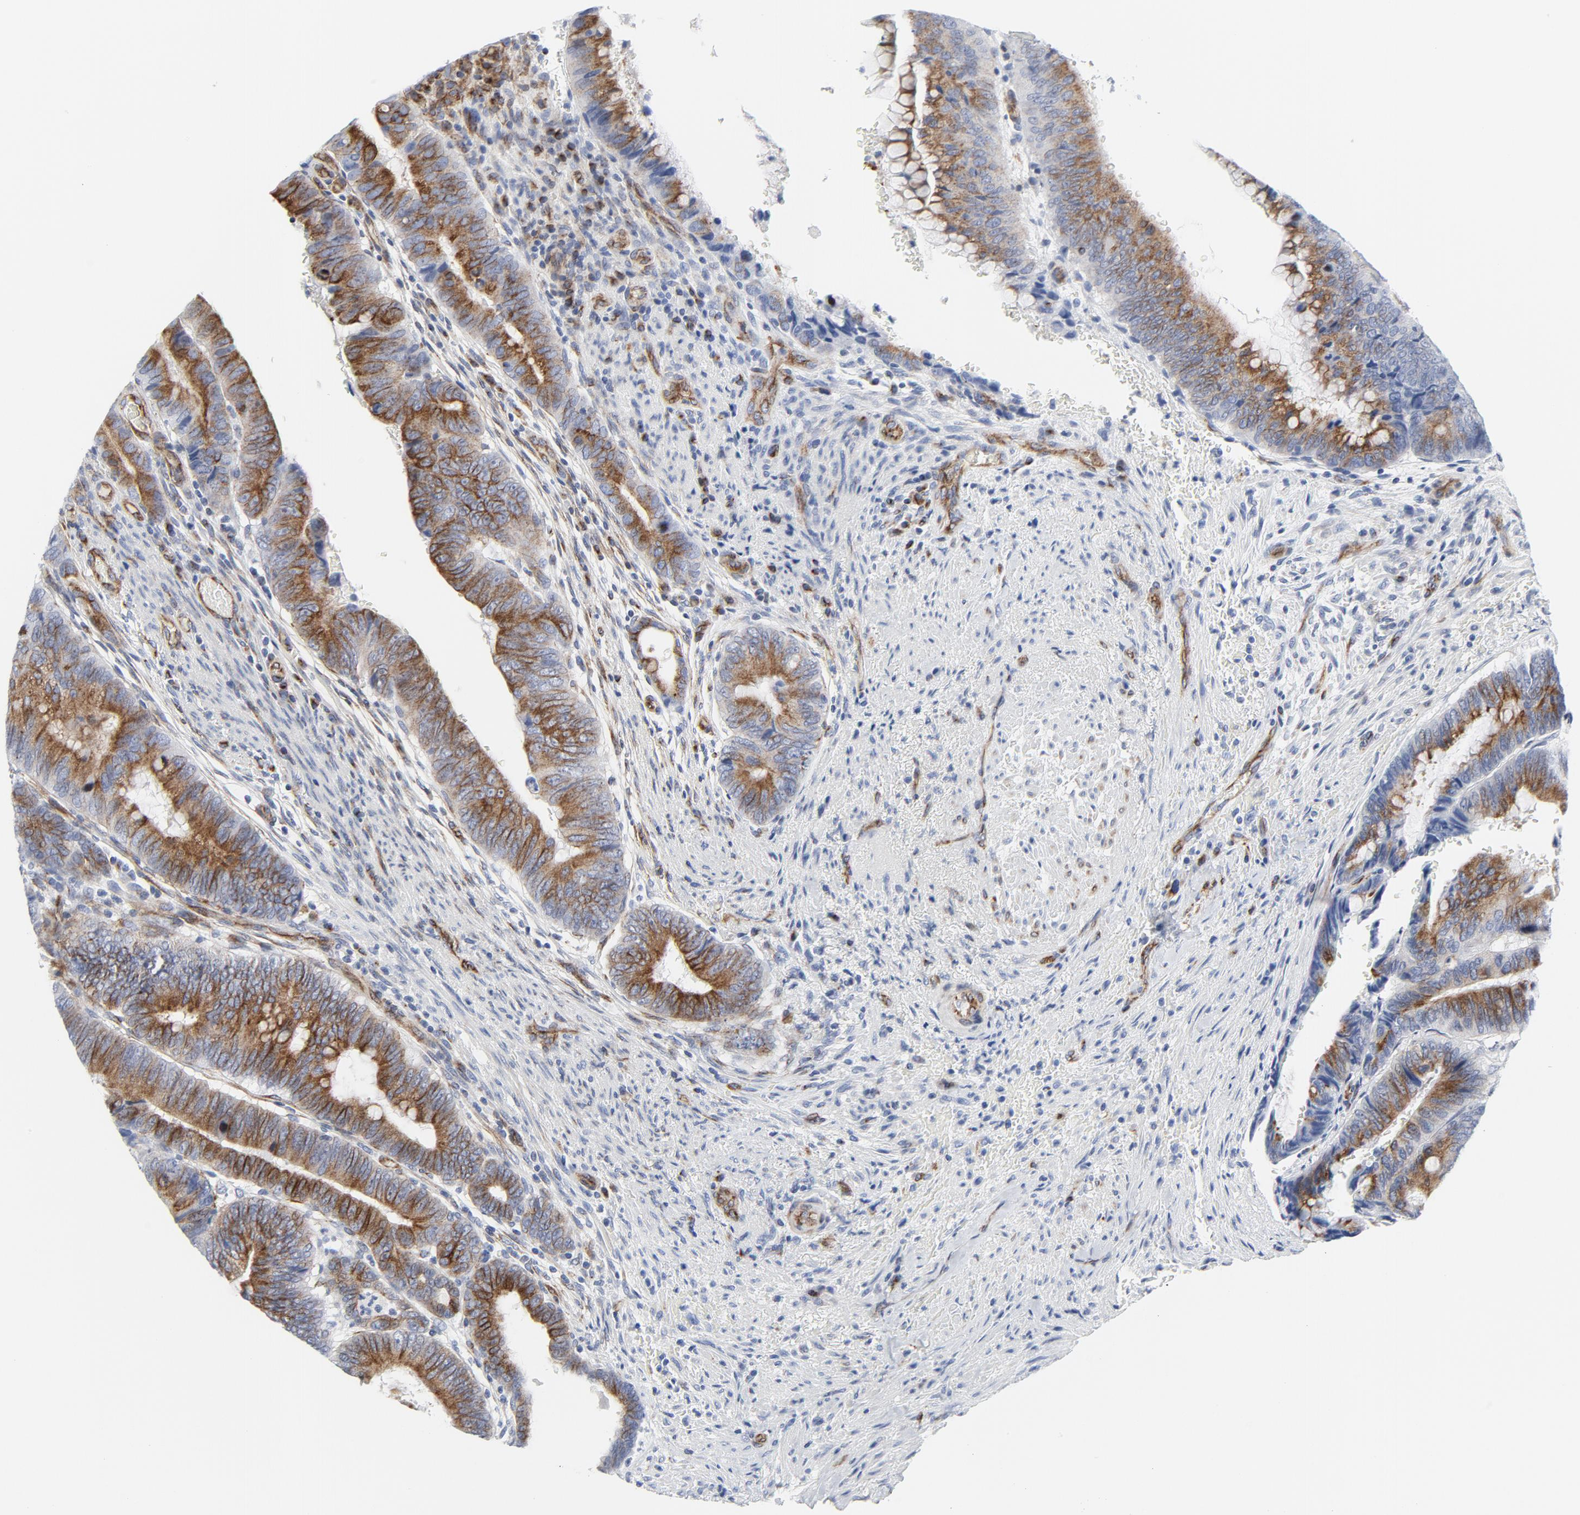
{"staining": {"intensity": "moderate", "quantity": "25%-75%", "location": "cytoplasmic/membranous"}, "tissue": "colorectal cancer", "cell_type": "Tumor cells", "image_type": "cancer", "snomed": [{"axis": "morphology", "description": "Normal tissue, NOS"}, {"axis": "morphology", "description": "Adenocarcinoma, NOS"}, {"axis": "topography", "description": "Rectum"}], "caption": "Human colorectal cancer stained for a protein (brown) shows moderate cytoplasmic/membranous positive positivity in approximately 25%-75% of tumor cells.", "gene": "TUBB1", "patient": {"sex": "male", "age": 92}}